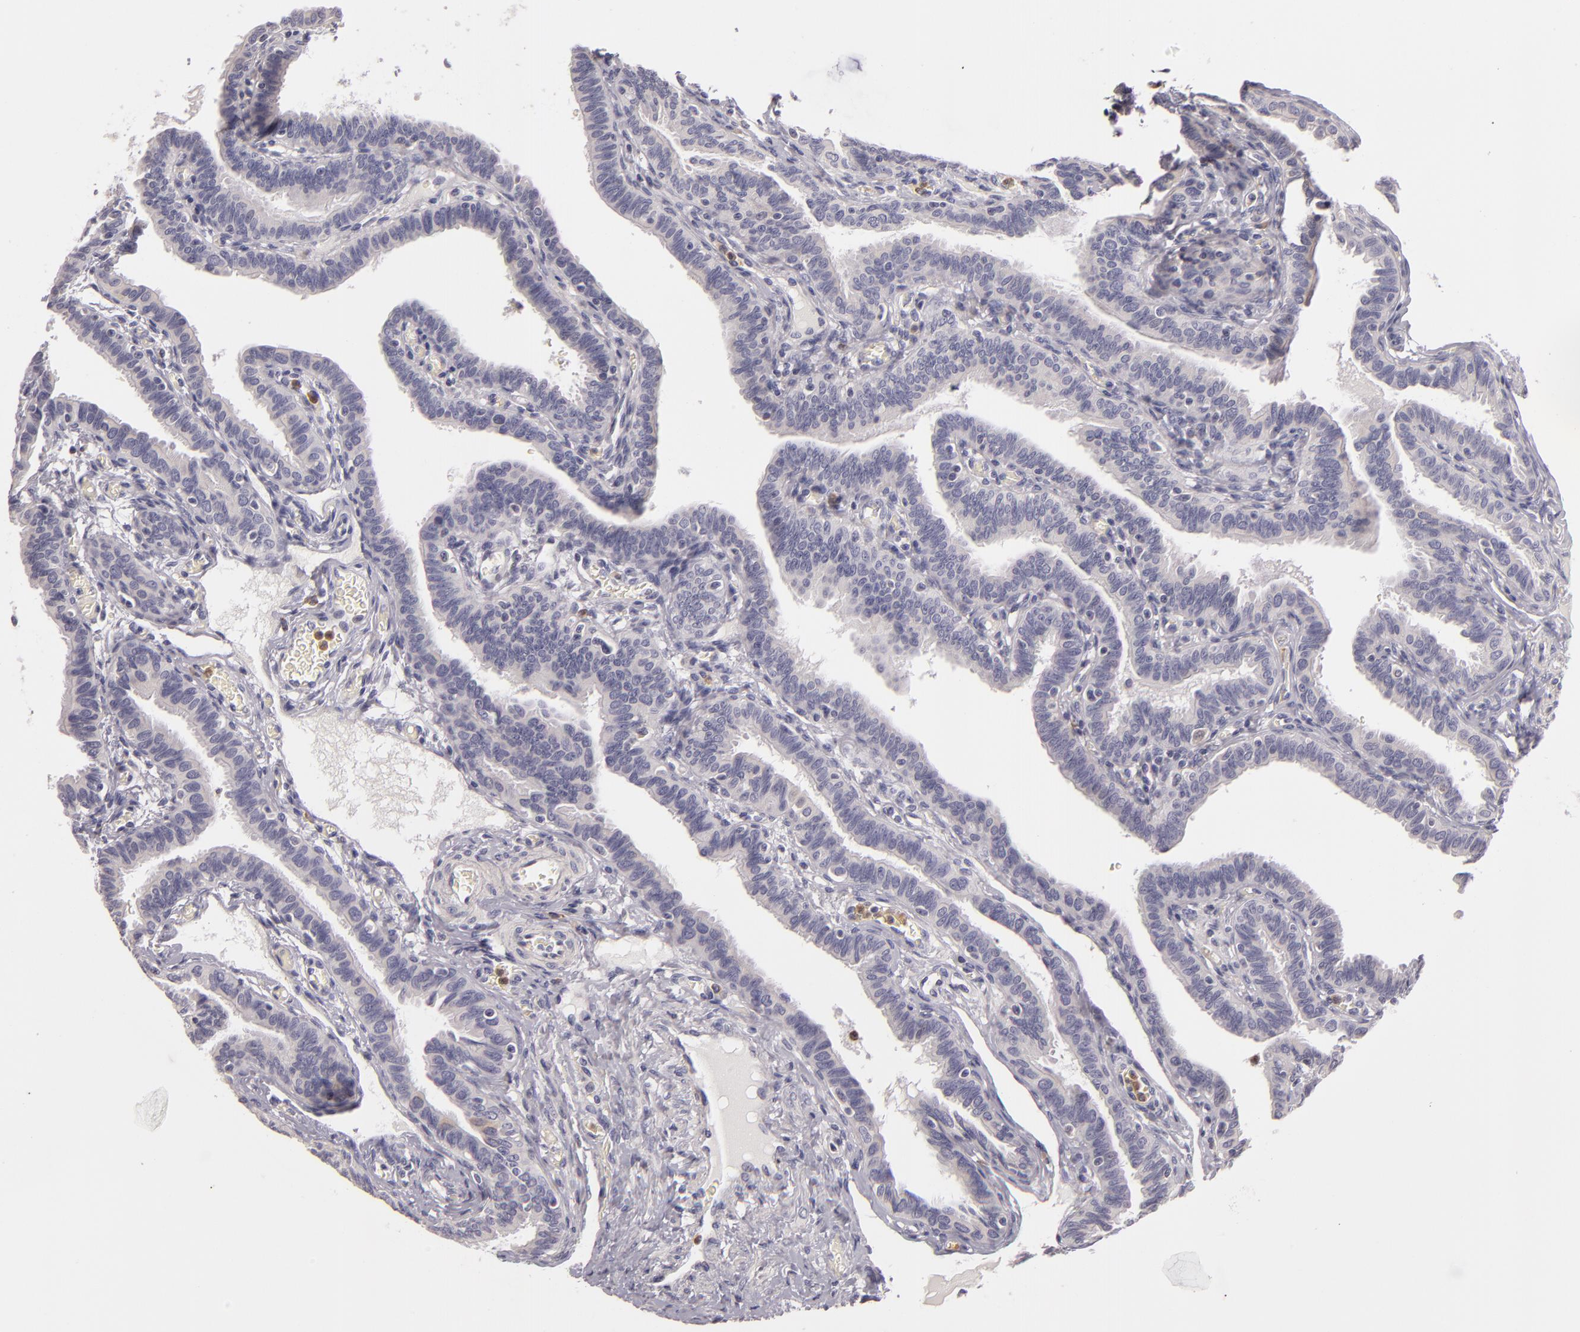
{"staining": {"intensity": "negative", "quantity": "none", "location": "none"}, "tissue": "fallopian tube", "cell_type": "Glandular cells", "image_type": "normal", "snomed": [{"axis": "morphology", "description": "Normal tissue, NOS"}, {"axis": "topography", "description": "Fallopian tube"}], "caption": "Glandular cells show no significant protein positivity in normal fallopian tube. (Immunohistochemistry (ihc), brightfield microscopy, high magnification).", "gene": "TLR8", "patient": {"sex": "female", "age": 38}}